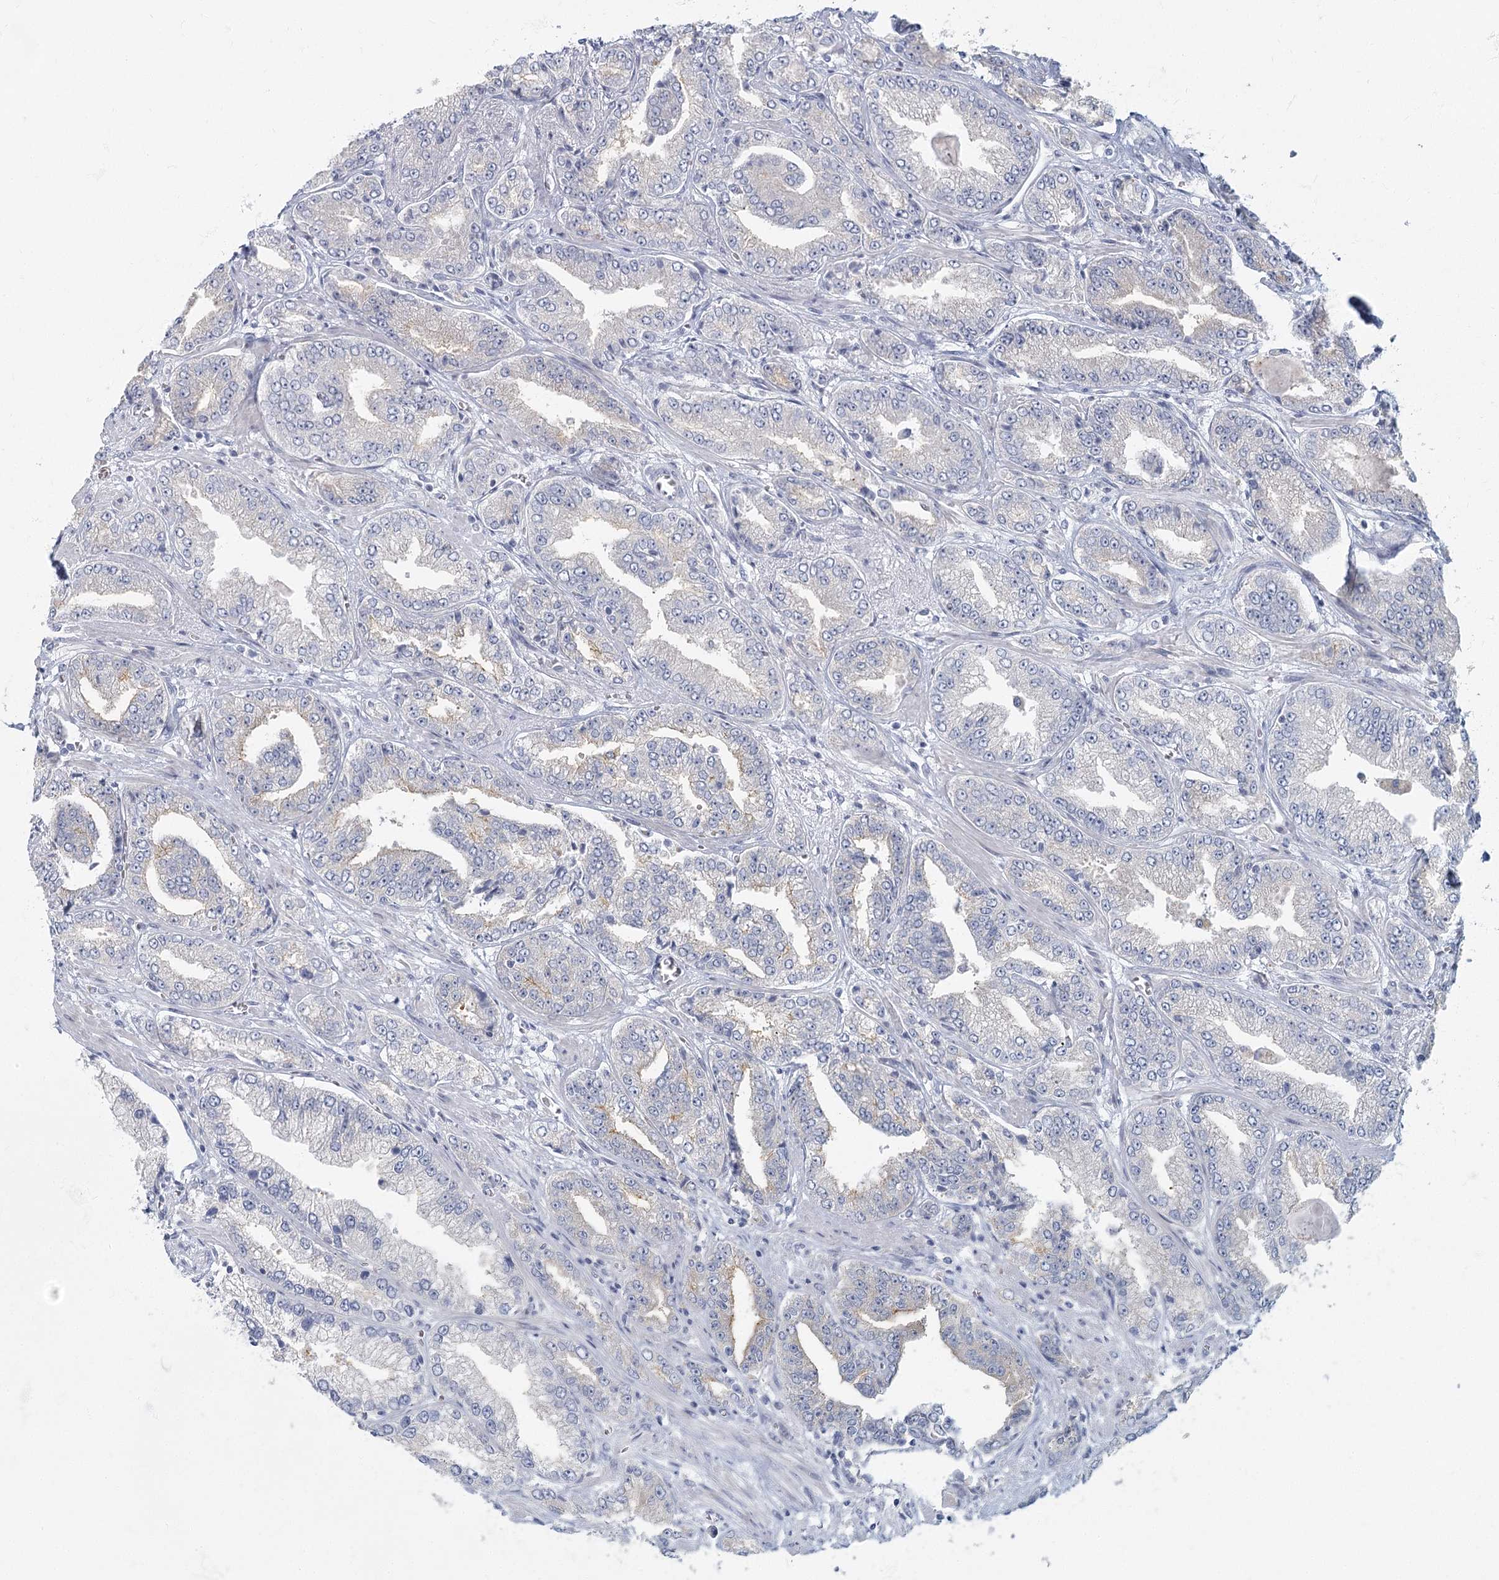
{"staining": {"intensity": "negative", "quantity": "none", "location": "none"}, "tissue": "prostate cancer", "cell_type": "Tumor cells", "image_type": "cancer", "snomed": [{"axis": "morphology", "description": "Adenocarcinoma, High grade"}, {"axis": "topography", "description": "Prostate"}], "caption": "Immunohistochemical staining of human prostate high-grade adenocarcinoma displays no significant expression in tumor cells.", "gene": "FAM110C", "patient": {"sex": "male", "age": 71}}